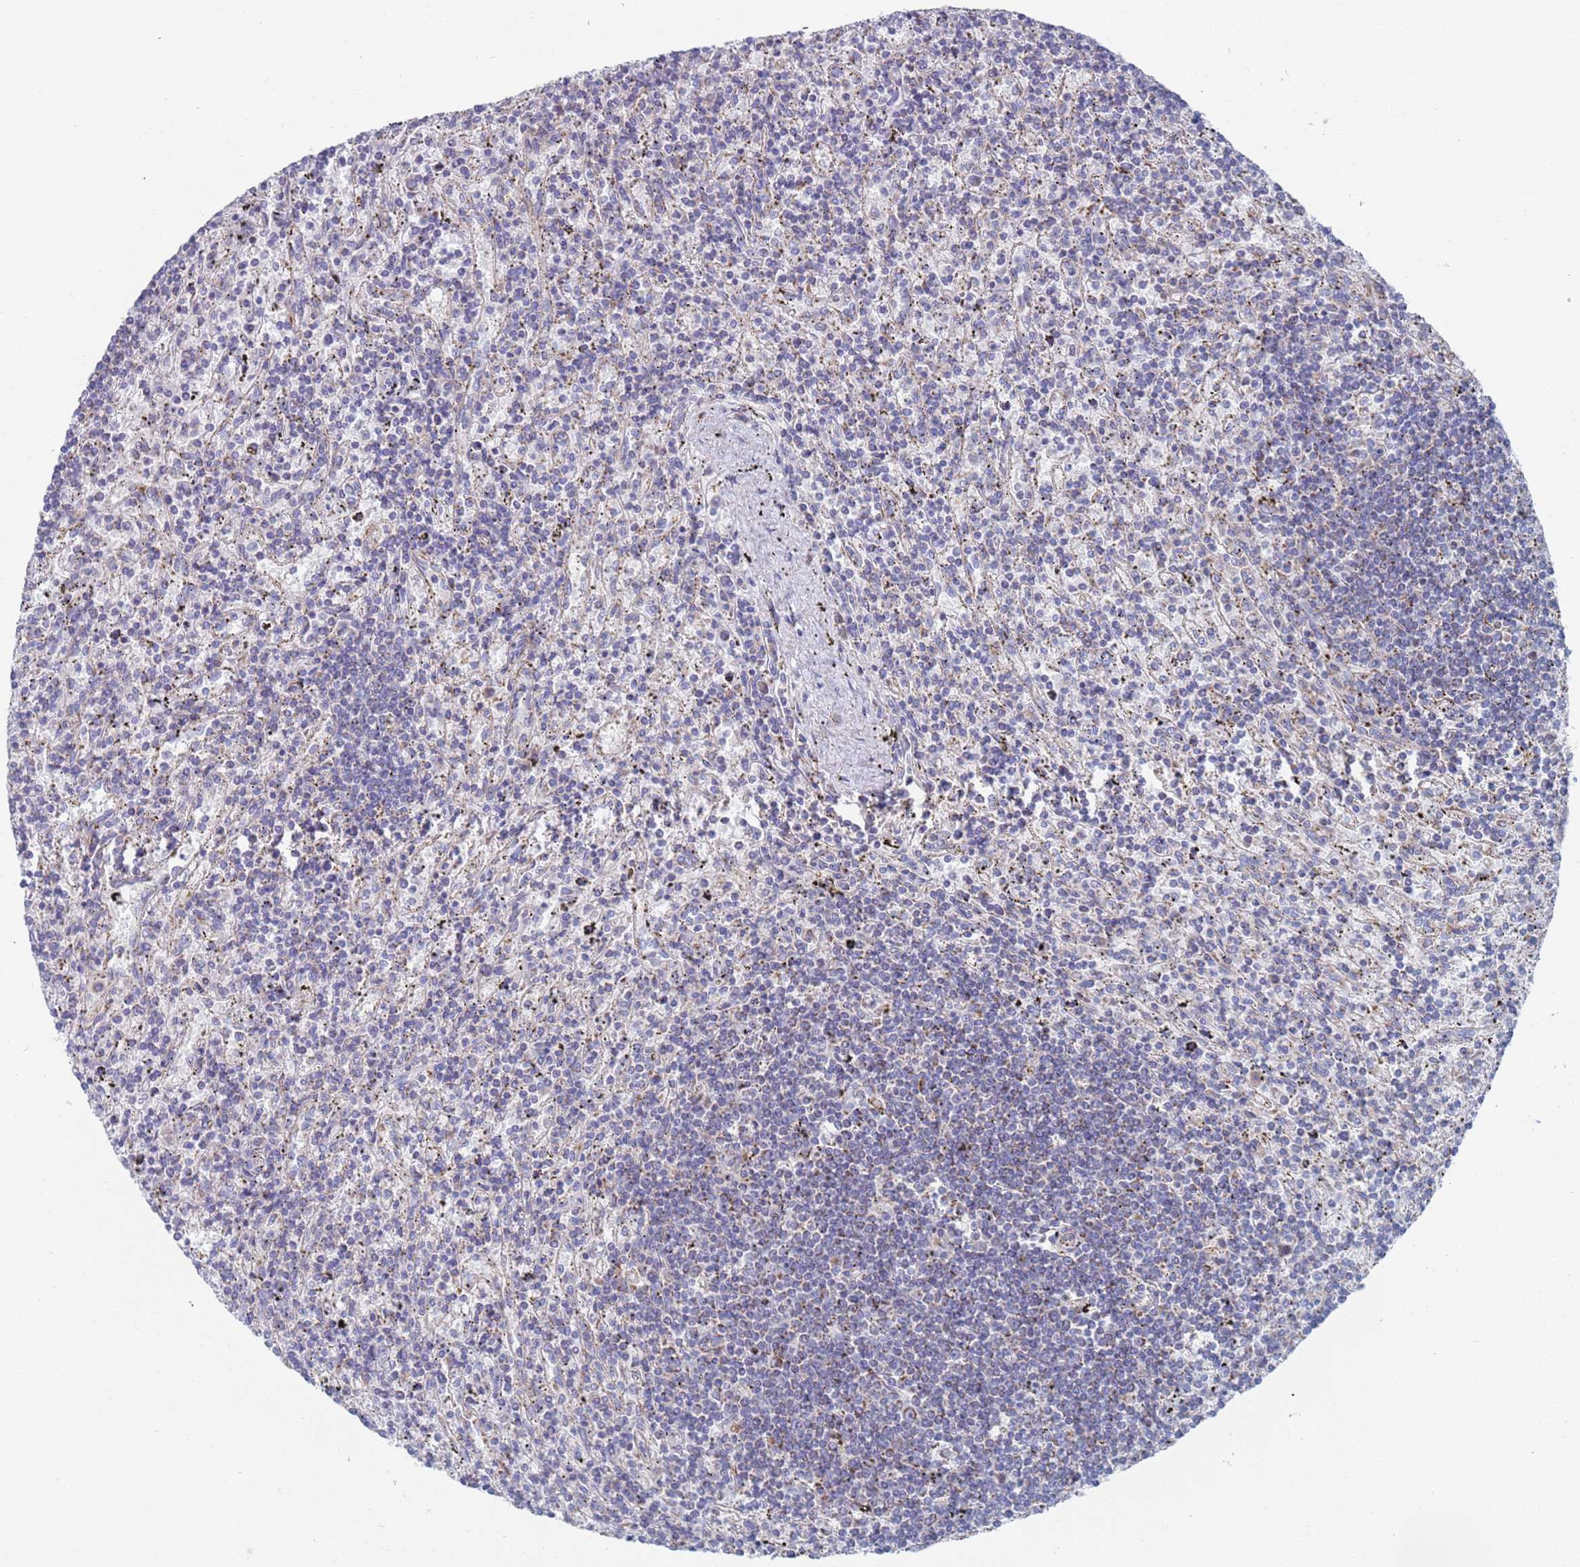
{"staining": {"intensity": "negative", "quantity": "none", "location": "none"}, "tissue": "lymphoma", "cell_type": "Tumor cells", "image_type": "cancer", "snomed": [{"axis": "morphology", "description": "Malignant lymphoma, non-Hodgkin's type, Low grade"}, {"axis": "topography", "description": "Spleen"}], "caption": "Lymphoma stained for a protein using immunohistochemistry (IHC) displays no expression tumor cells.", "gene": "MRPL22", "patient": {"sex": "male", "age": 76}}